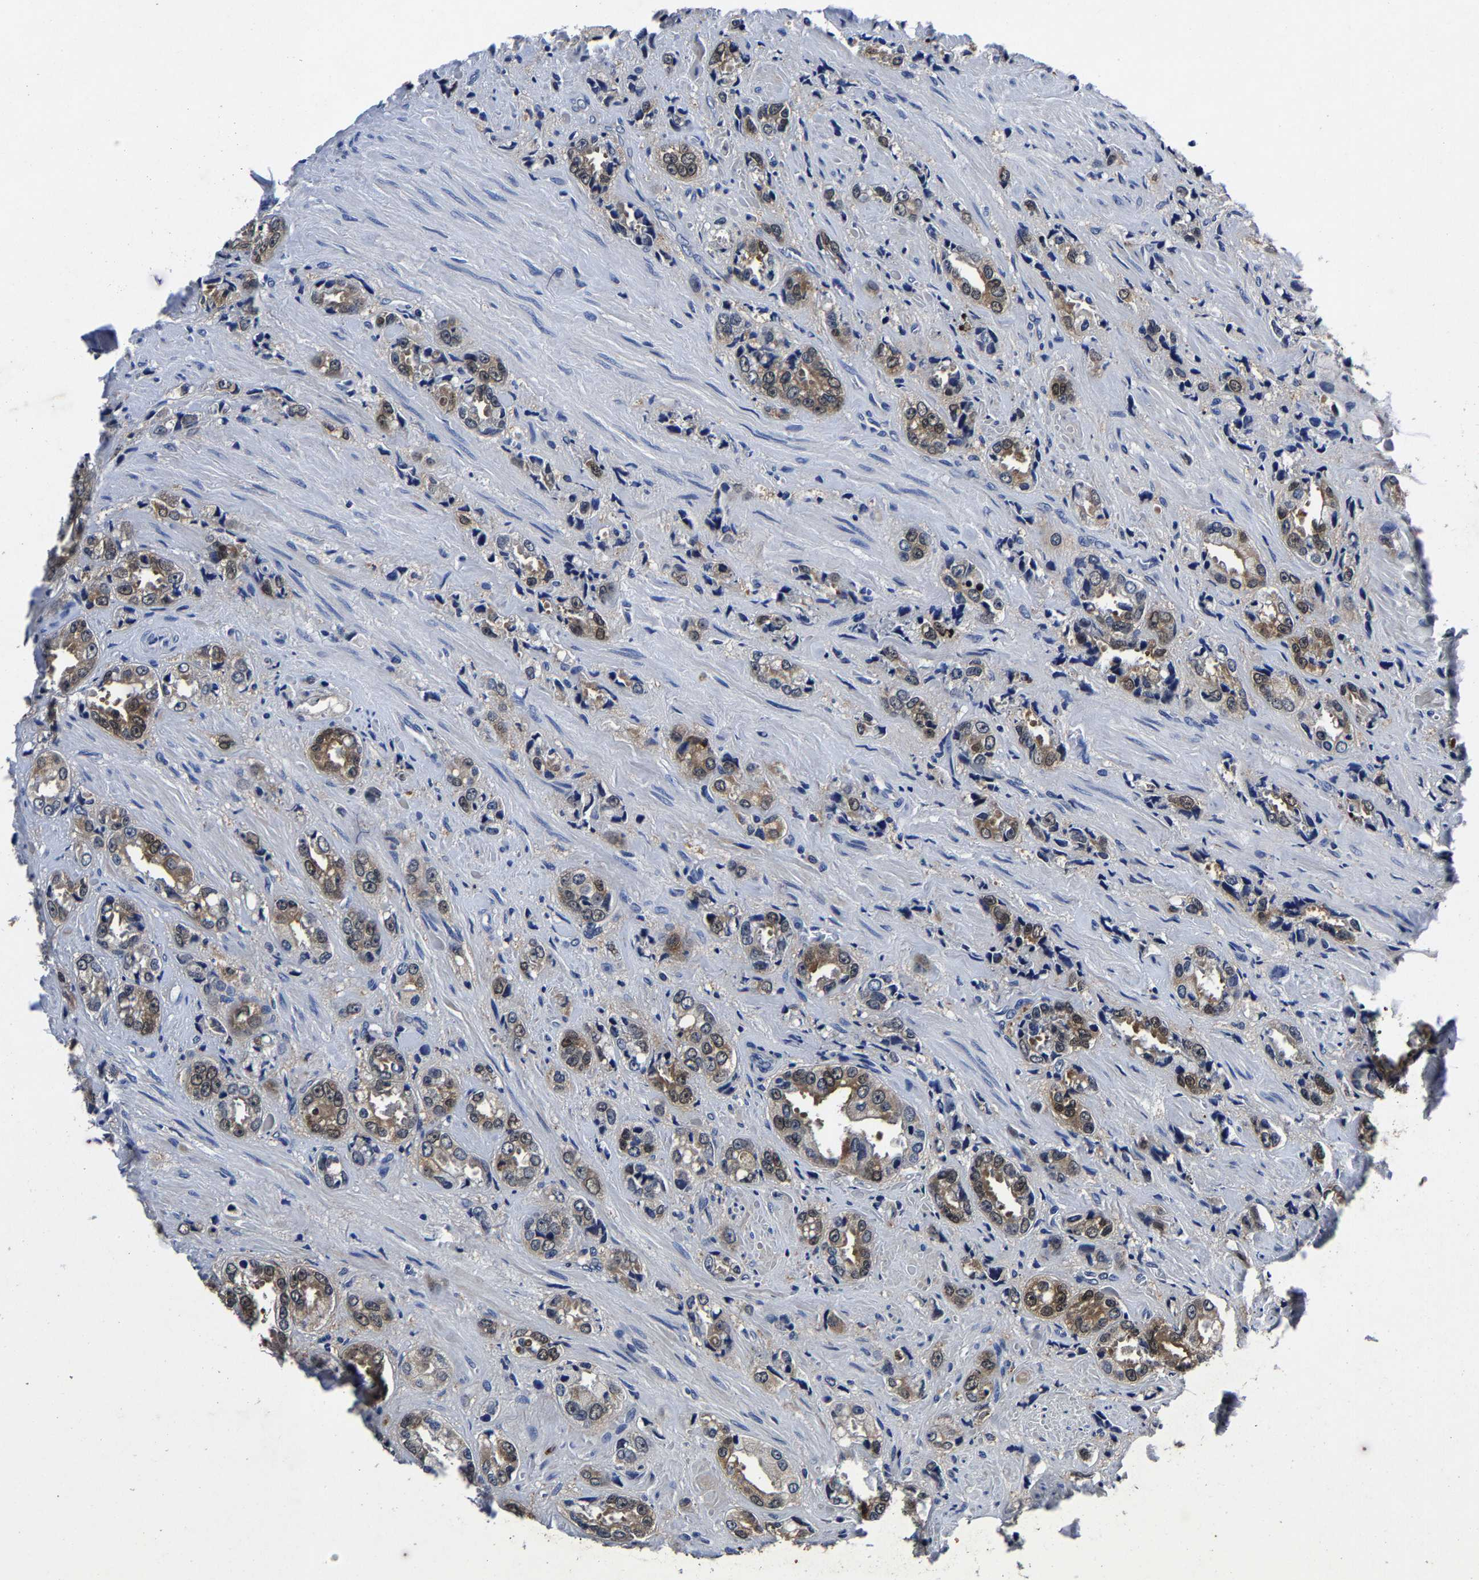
{"staining": {"intensity": "moderate", "quantity": ">75%", "location": "cytoplasmic/membranous"}, "tissue": "prostate cancer", "cell_type": "Tumor cells", "image_type": "cancer", "snomed": [{"axis": "morphology", "description": "Adenocarcinoma, High grade"}, {"axis": "topography", "description": "Prostate"}], "caption": "An immunohistochemistry (IHC) micrograph of tumor tissue is shown. Protein staining in brown highlights moderate cytoplasmic/membranous positivity in prostate cancer (adenocarcinoma (high-grade)) within tumor cells. (Brightfield microscopy of DAB IHC at high magnification).", "gene": "PSPH", "patient": {"sex": "male", "age": 61}}